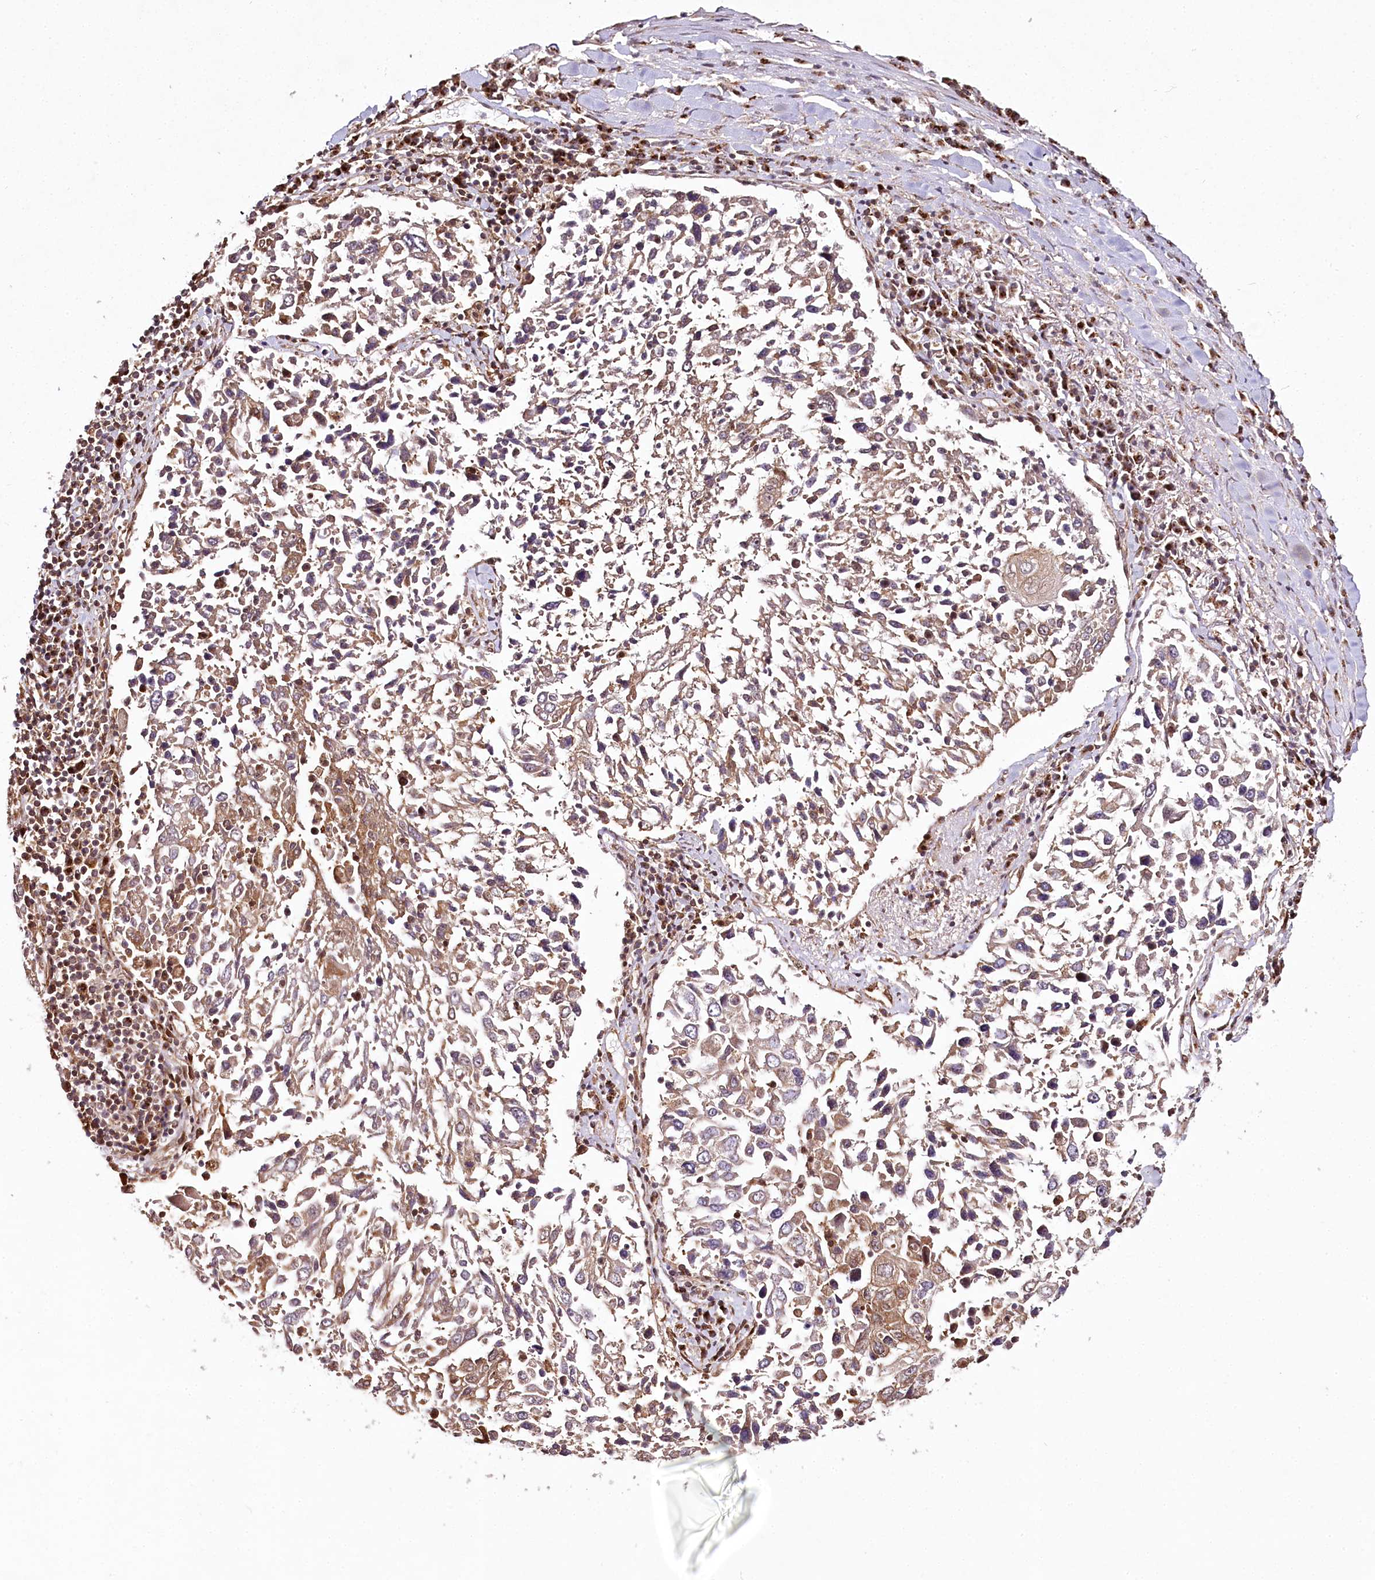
{"staining": {"intensity": "weak", "quantity": "25%-75%", "location": "cytoplasmic/membranous"}, "tissue": "lung cancer", "cell_type": "Tumor cells", "image_type": "cancer", "snomed": [{"axis": "morphology", "description": "Squamous cell carcinoma, NOS"}, {"axis": "topography", "description": "Lung"}], "caption": "Tumor cells show low levels of weak cytoplasmic/membranous staining in about 25%-75% of cells in lung cancer.", "gene": "COPG1", "patient": {"sex": "male", "age": 65}}